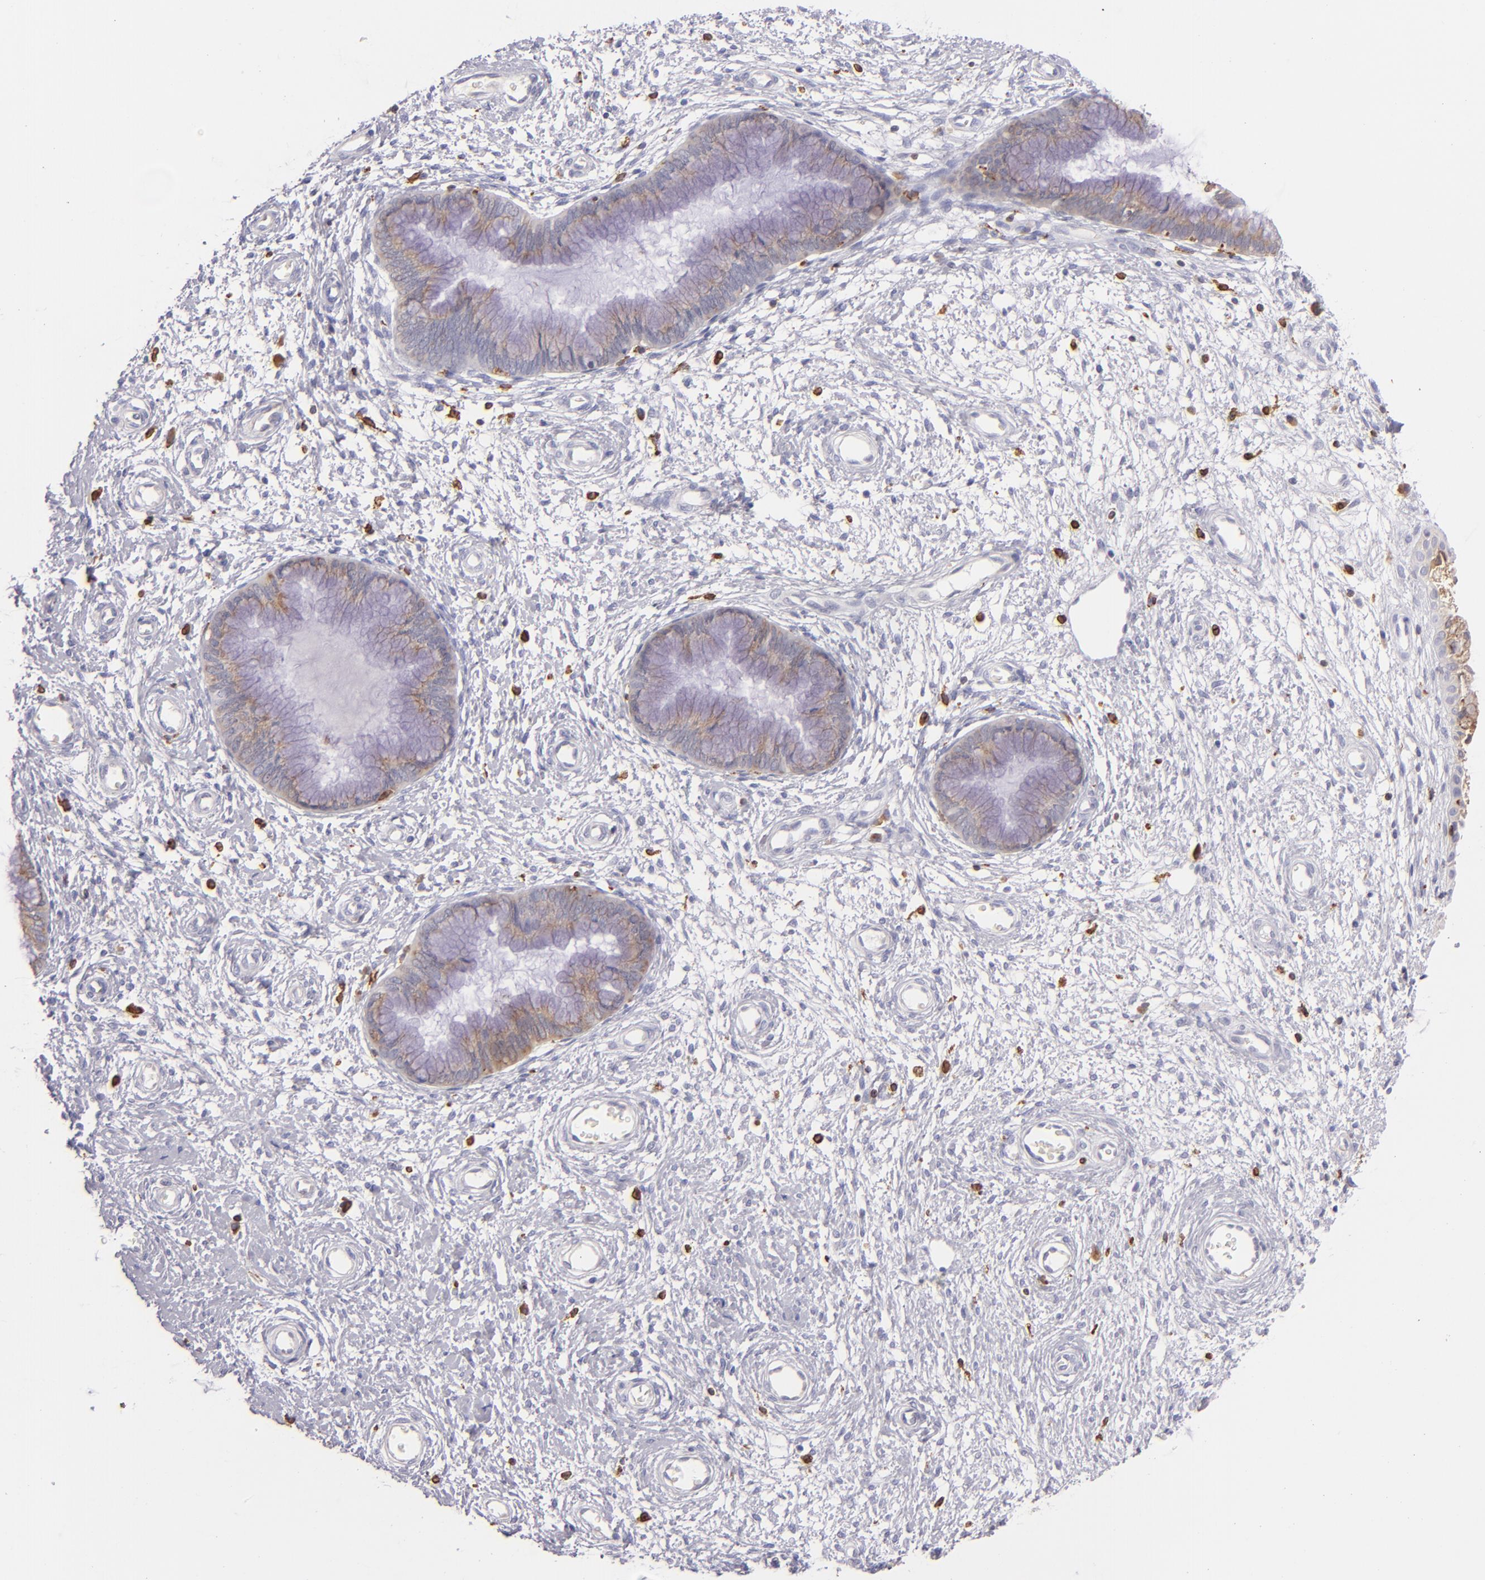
{"staining": {"intensity": "weak", "quantity": ">75%", "location": "cytoplasmic/membranous"}, "tissue": "cervix", "cell_type": "Glandular cells", "image_type": "normal", "snomed": [{"axis": "morphology", "description": "Normal tissue, NOS"}, {"axis": "topography", "description": "Cervix"}], "caption": "The micrograph reveals staining of benign cervix, revealing weak cytoplasmic/membranous protein expression (brown color) within glandular cells.", "gene": "CD74", "patient": {"sex": "female", "age": 55}}